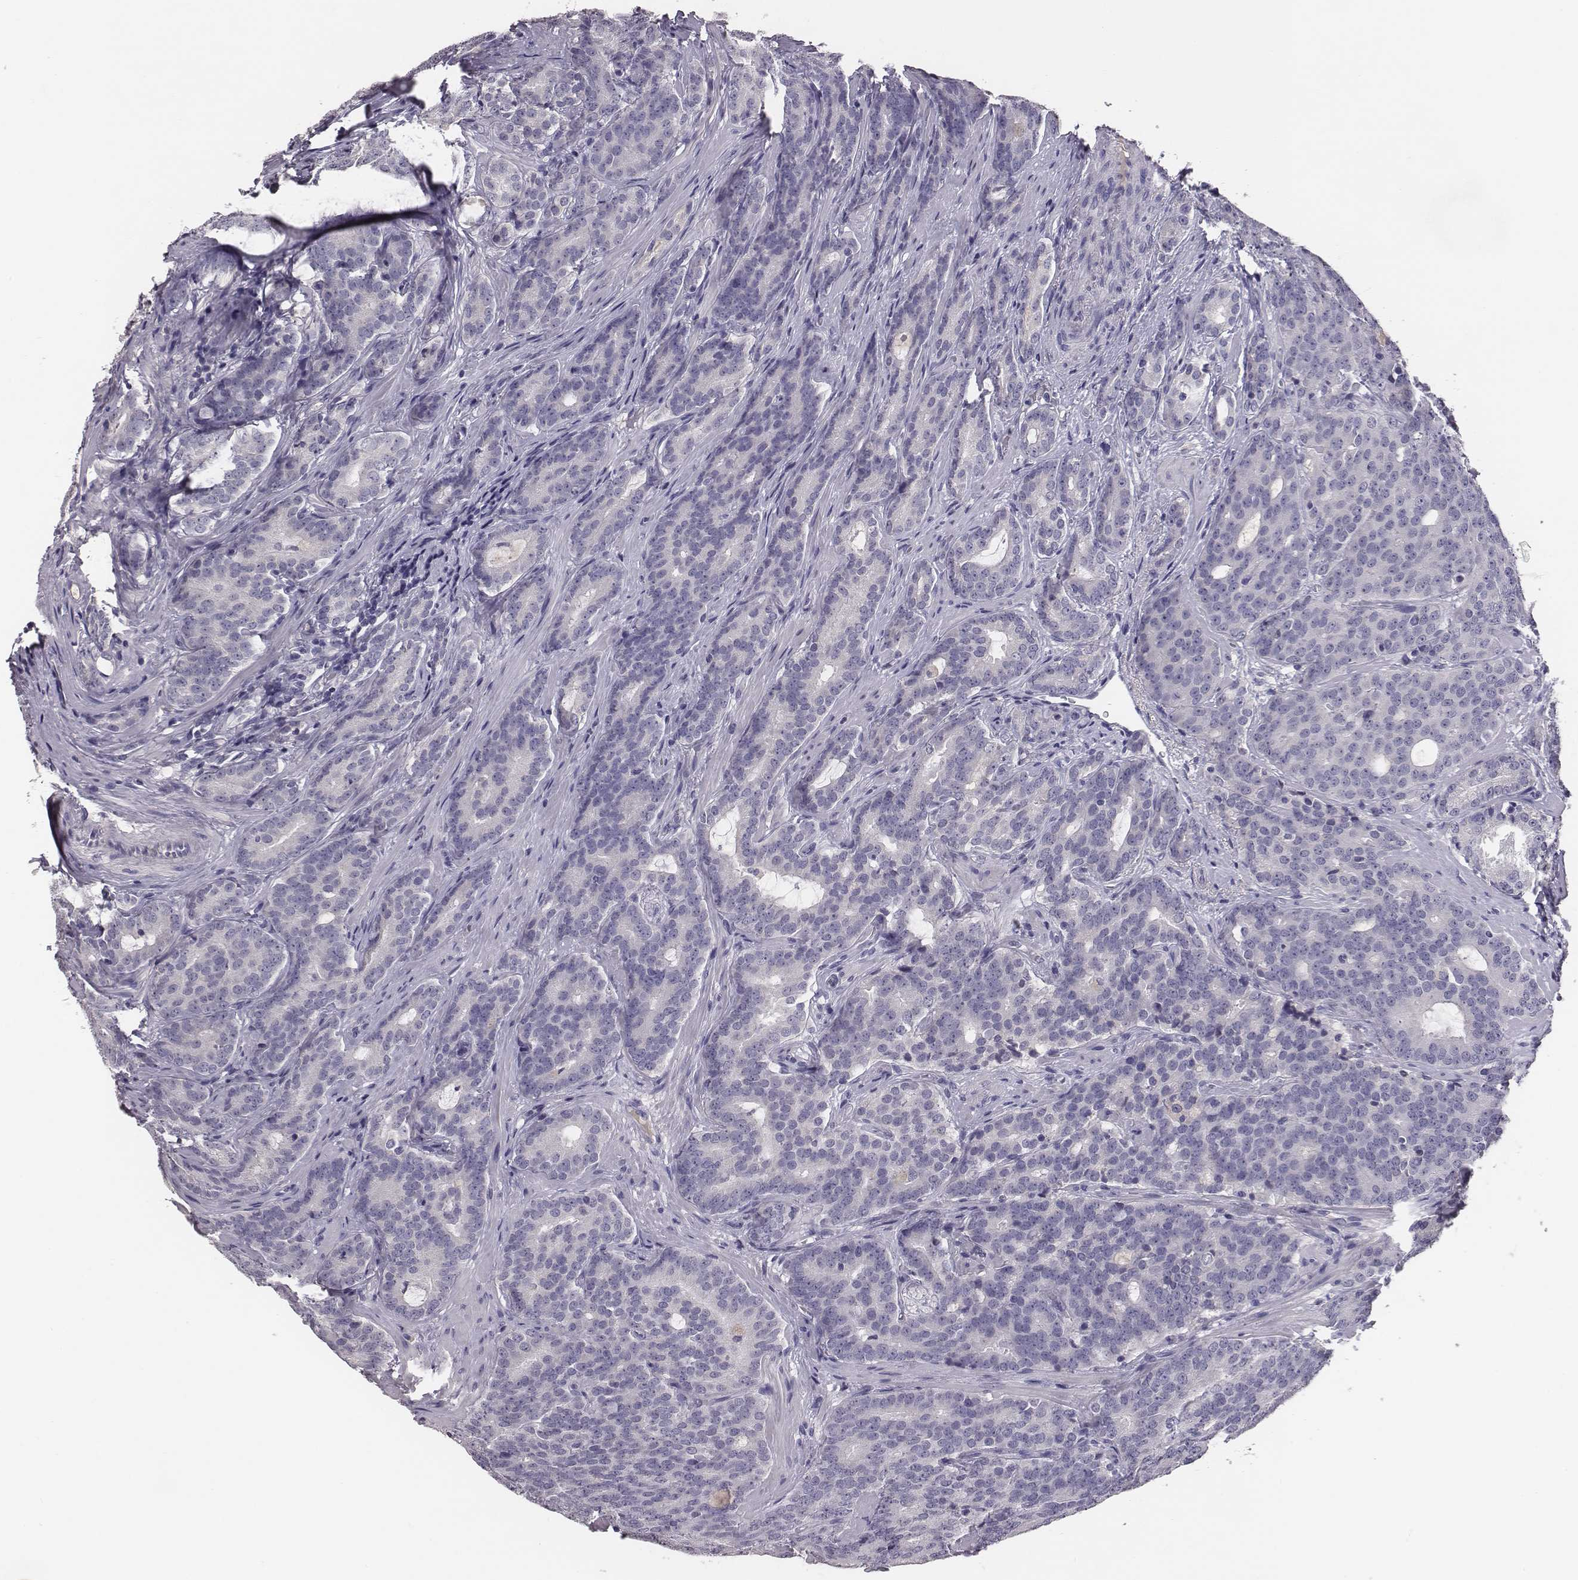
{"staining": {"intensity": "negative", "quantity": "none", "location": "none"}, "tissue": "prostate cancer", "cell_type": "Tumor cells", "image_type": "cancer", "snomed": [{"axis": "morphology", "description": "Adenocarcinoma, NOS"}, {"axis": "topography", "description": "Prostate"}], "caption": "This photomicrograph is of prostate cancer stained with IHC to label a protein in brown with the nuclei are counter-stained blue. There is no staining in tumor cells.", "gene": "EN1", "patient": {"sex": "male", "age": 71}}